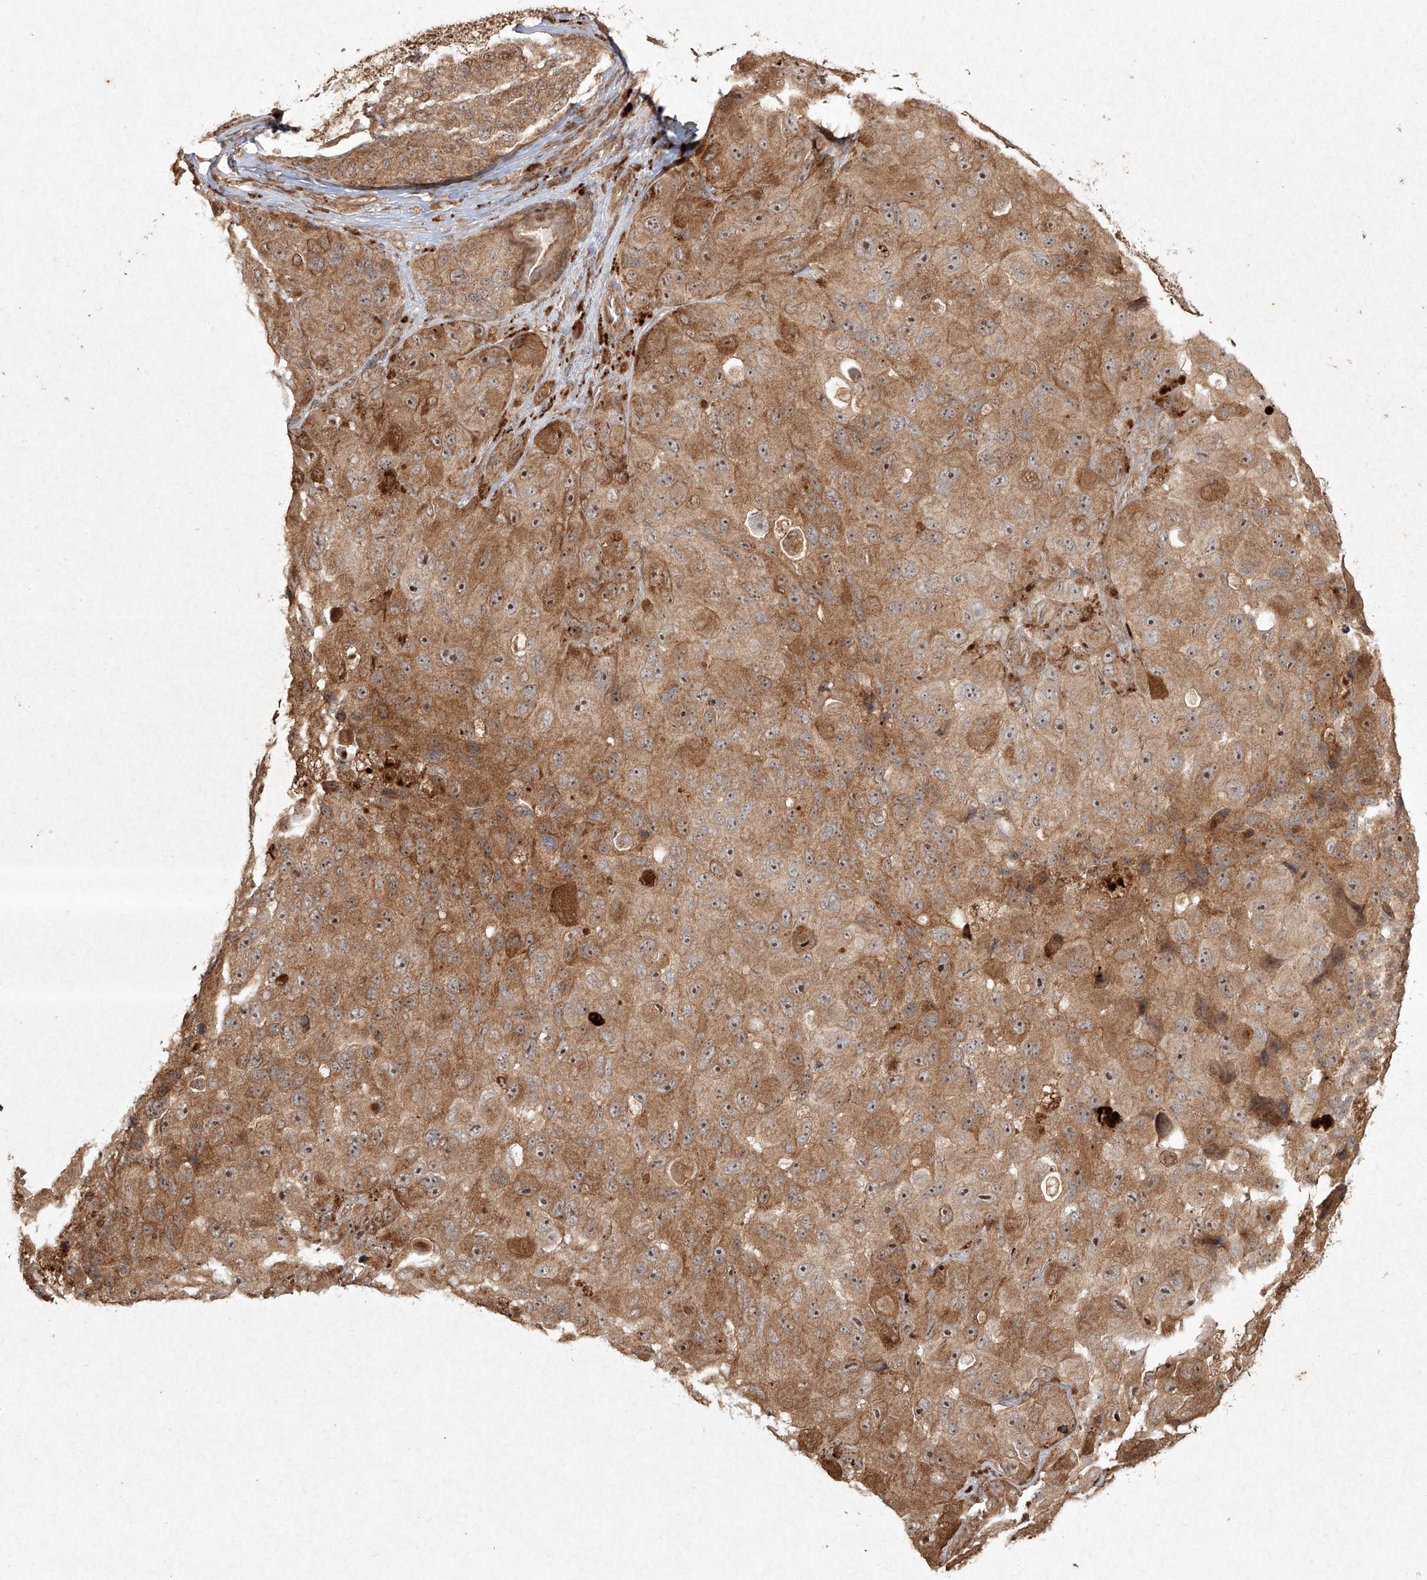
{"staining": {"intensity": "moderate", "quantity": ">75%", "location": "cytoplasmic/membranous,nuclear"}, "tissue": "melanoma", "cell_type": "Tumor cells", "image_type": "cancer", "snomed": [{"axis": "morphology", "description": "Malignant melanoma, NOS"}, {"axis": "topography", "description": "Skin"}], "caption": "The photomicrograph exhibits staining of melanoma, revealing moderate cytoplasmic/membranous and nuclear protein positivity (brown color) within tumor cells. The protein is stained brown, and the nuclei are stained in blue (DAB IHC with brightfield microscopy, high magnification).", "gene": "CYYR1", "patient": {"sex": "female", "age": 73}}